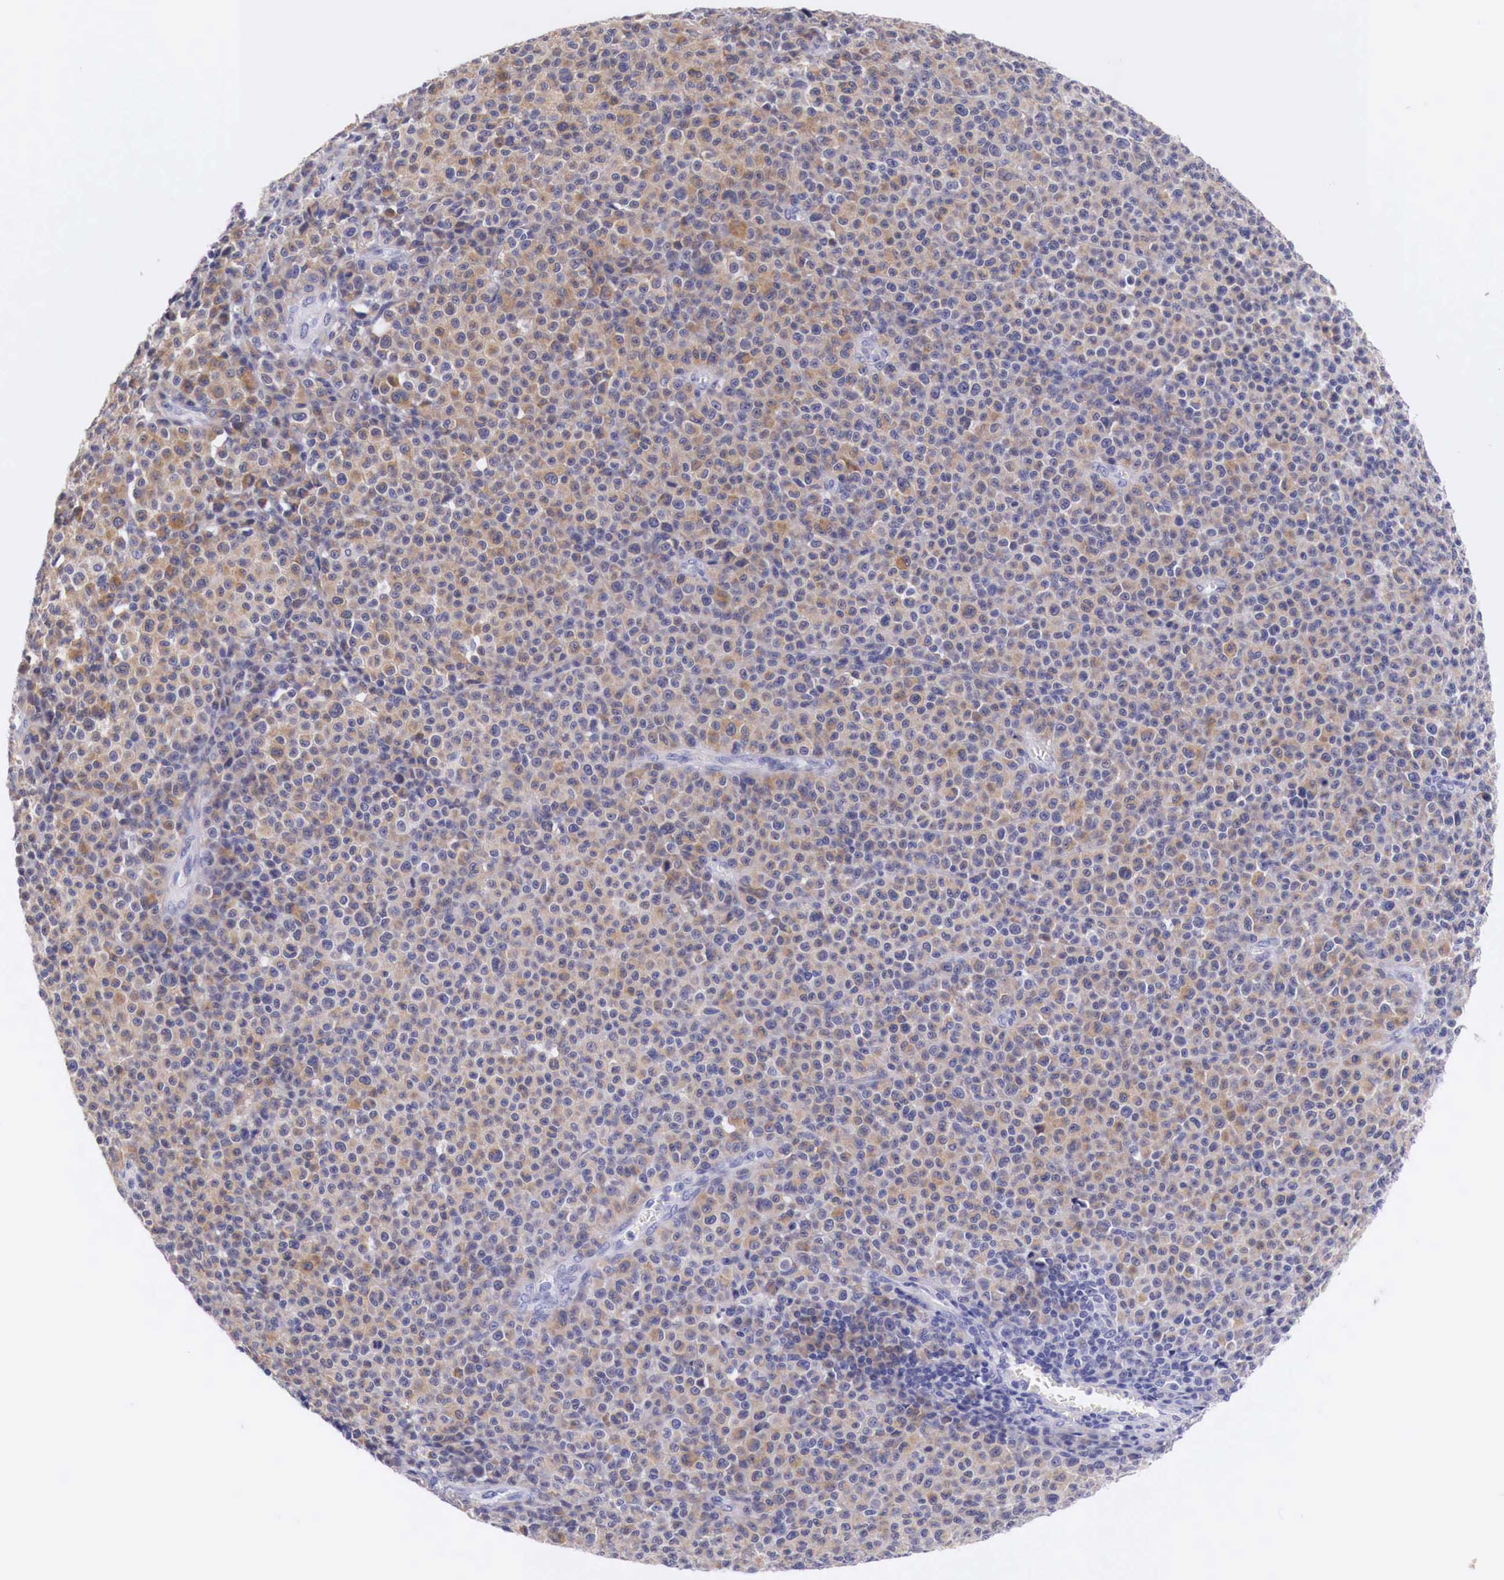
{"staining": {"intensity": "weak", "quantity": ">75%", "location": "cytoplasmic/membranous"}, "tissue": "melanoma", "cell_type": "Tumor cells", "image_type": "cancer", "snomed": [{"axis": "morphology", "description": "Malignant melanoma, Metastatic site"}, {"axis": "topography", "description": "Skin"}], "caption": "Melanoma stained for a protein (brown) reveals weak cytoplasmic/membranous positive positivity in approximately >75% of tumor cells.", "gene": "NREP", "patient": {"sex": "male", "age": 32}}